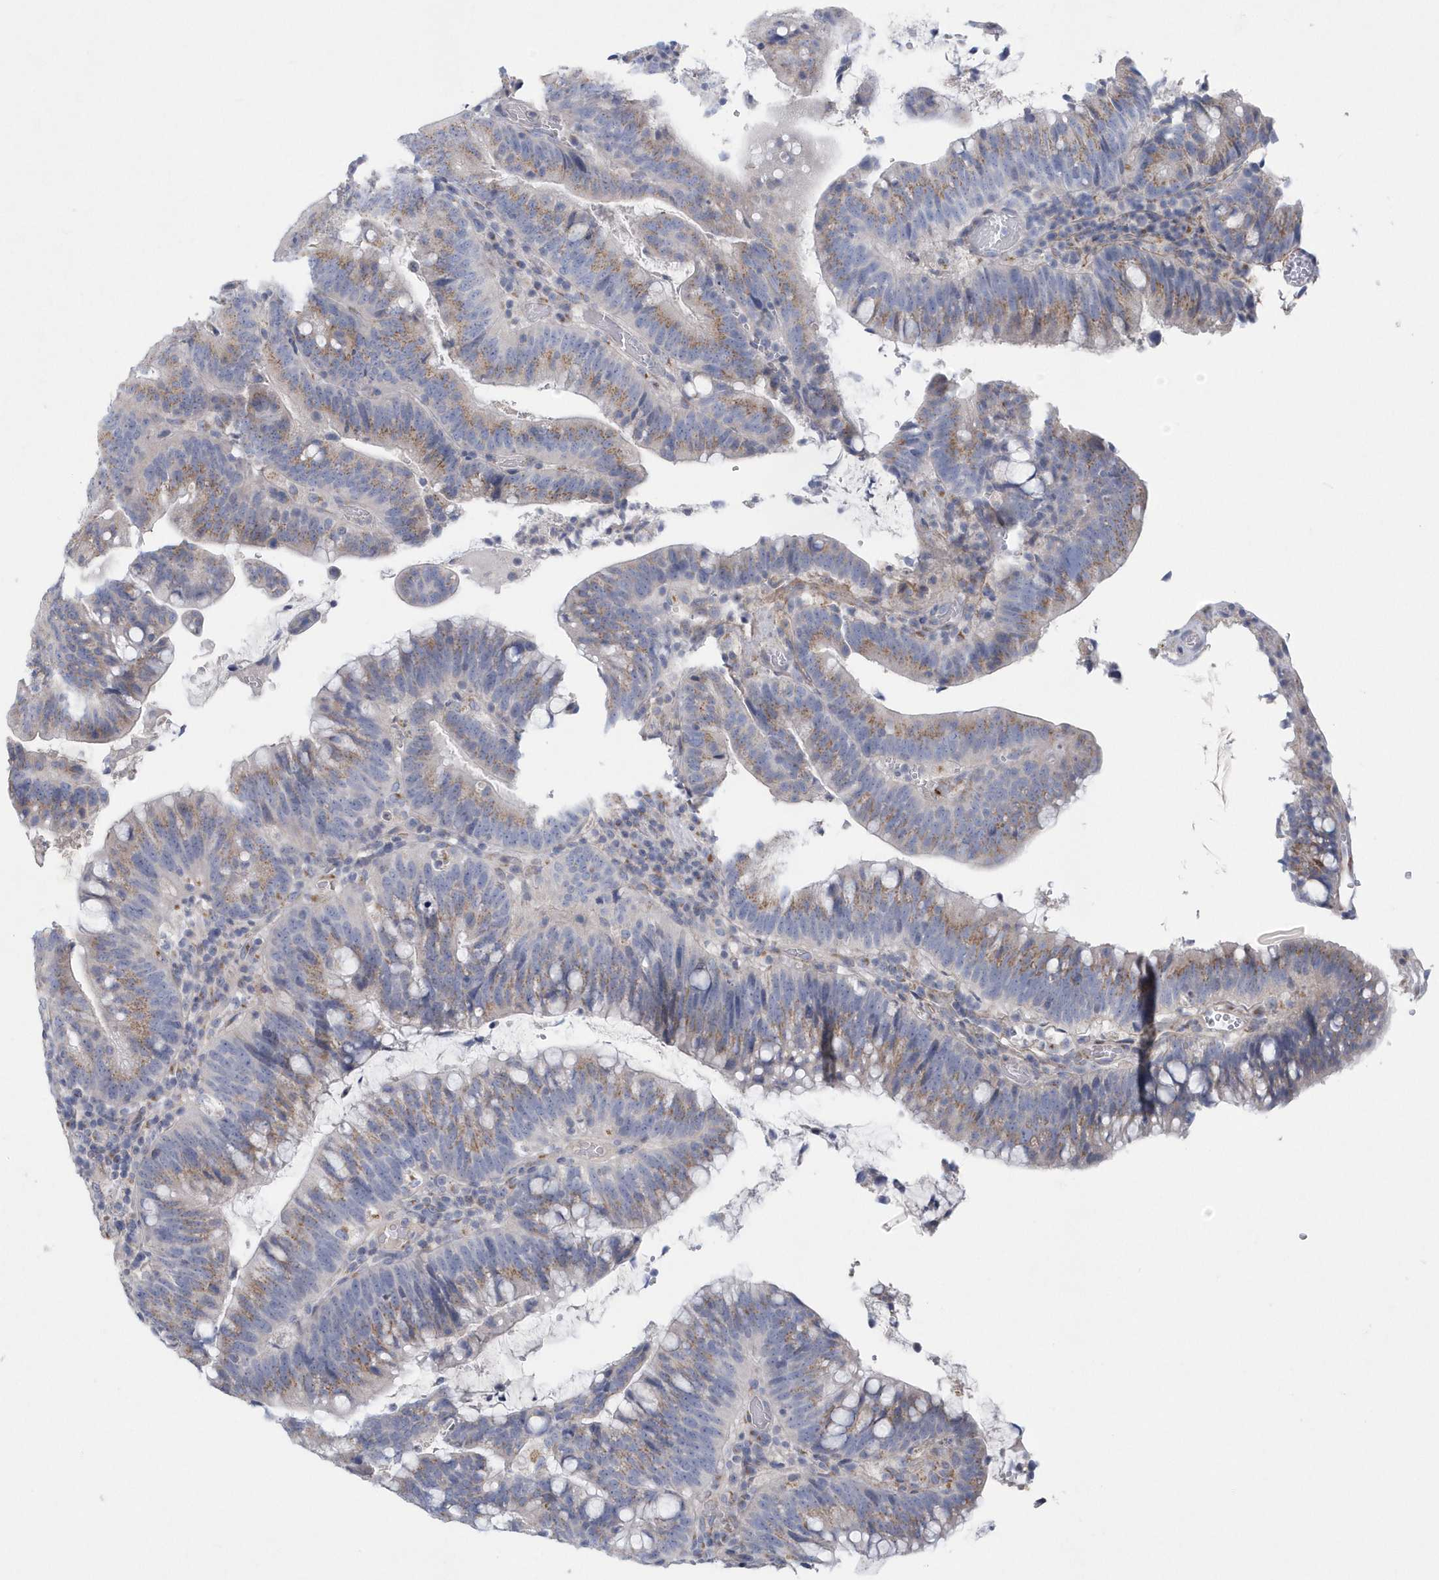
{"staining": {"intensity": "moderate", "quantity": "25%-75%", "location": "cytoplasmic/membranous"}, "tissue": "colorectal cancer", "cell_type": "Tumor cells", "image_type": "cancer", "snomed": [{"axis": "morphology", "description": "Adenocarcinoma, NOS"}, {"axis": "topography", "description": "Colon"}], "caption": "This image reveals IHC staining of colorectal adenocarcinoma, with medium moderate cytoplasmic/membranous staining in approximately 25%-75% of tumor cells.", "gene": "SPATA18", "patient": {"sex": "female", "age": 66}}